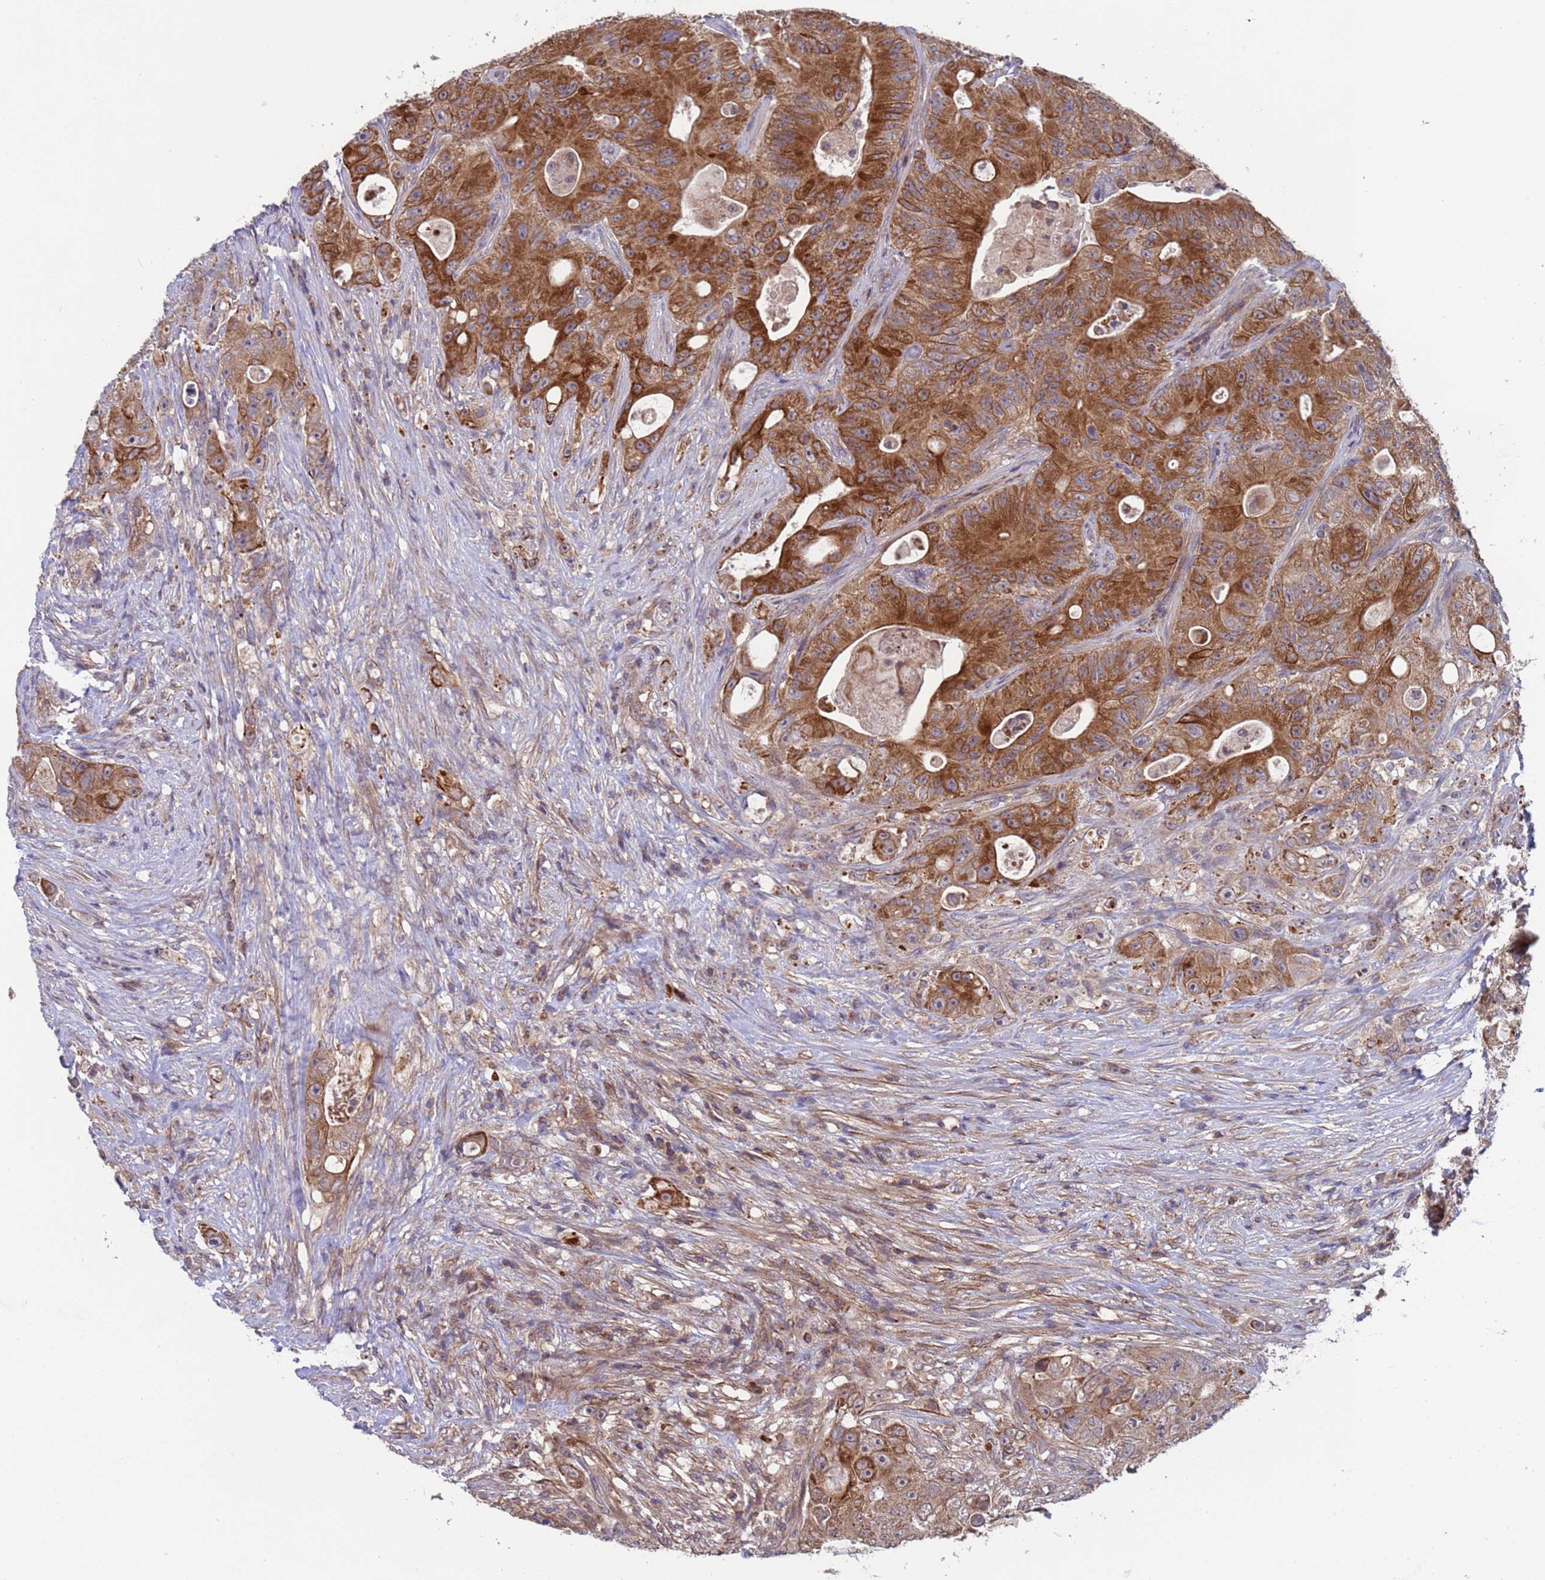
{"staining": {"intensity": "strong", "quantity": "25%-75%", "location": "cytoplasmic/membranous"}, "tissue": "colorectal cancer", "cell_type": "Tumor cells", "image_type": "cancer", "snomed": [{"axis": "morphology", "description": "Adenocarcinoma, NOS"}, {"axis": "topography", "description": "Colon"}], "caption": "High-power microscopy captured an immunohistochemistry (IHC) histopathology image of adenocarcinoma (colorectal), revealing strong cytoplasmic/membranous staining in approximately 25%-75% of tumor cells.", "gene": "ACAD8", "patient": {"sex": "female", "age": 46}}